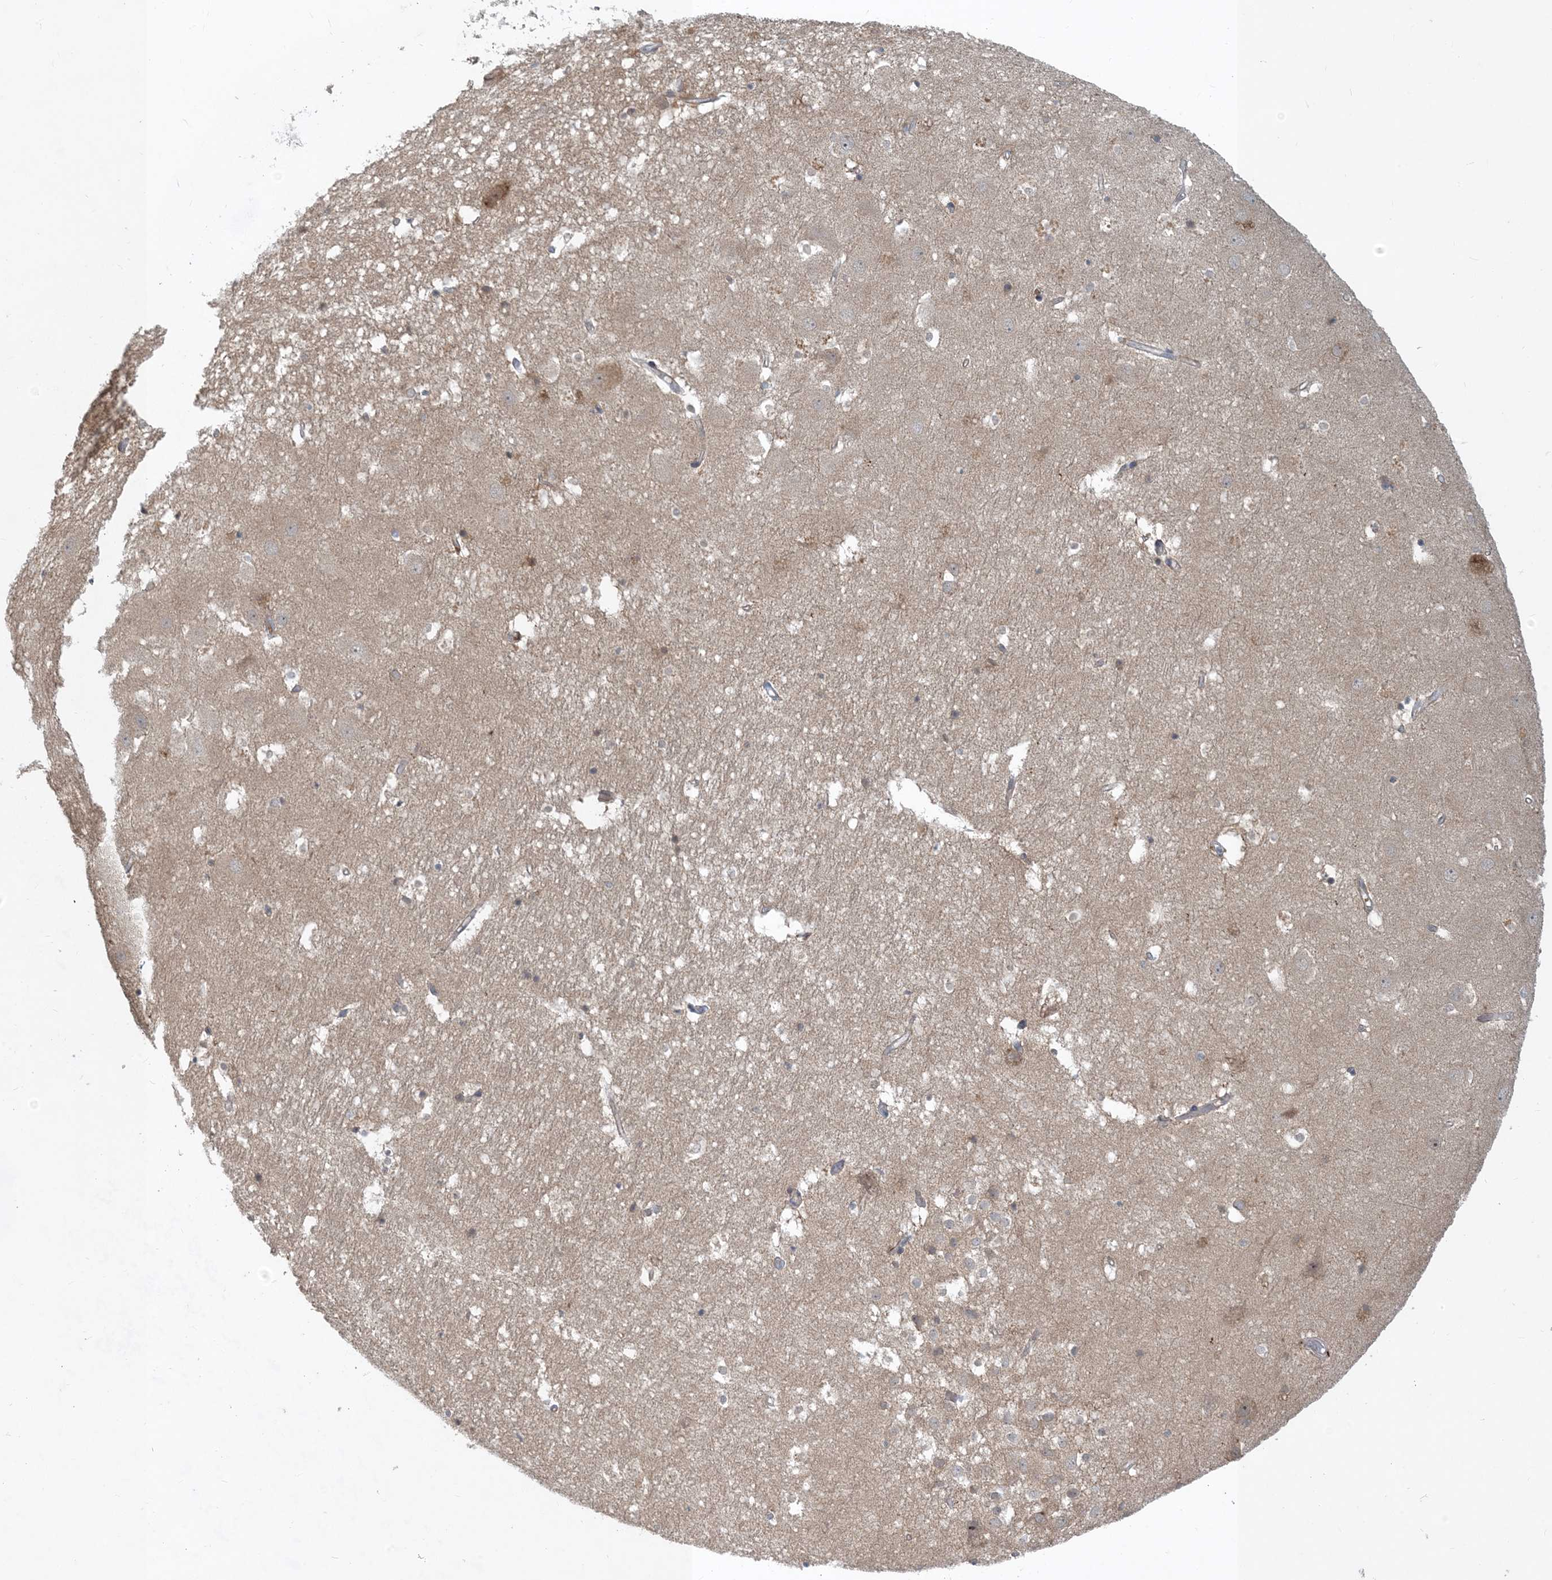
{"staining": {"intensity": "weak", "quantity": "<25%", "location": "cytoplasmic/membranous"}, "tissue": "hippocampus", "cell_type": "Glial cells", "image_type": "normal", "snomed": [{"axis": "morphology", "description": "Normal tissue, NOS"}, {"axis": "topography", "description": "Hippocampus"}], "caption": "Immunohistochemical staining of benign hippocampus reveals no significant staining in glial cells.", "gene": "CDS1", "patient": {"sex": "female", "age": 52}}